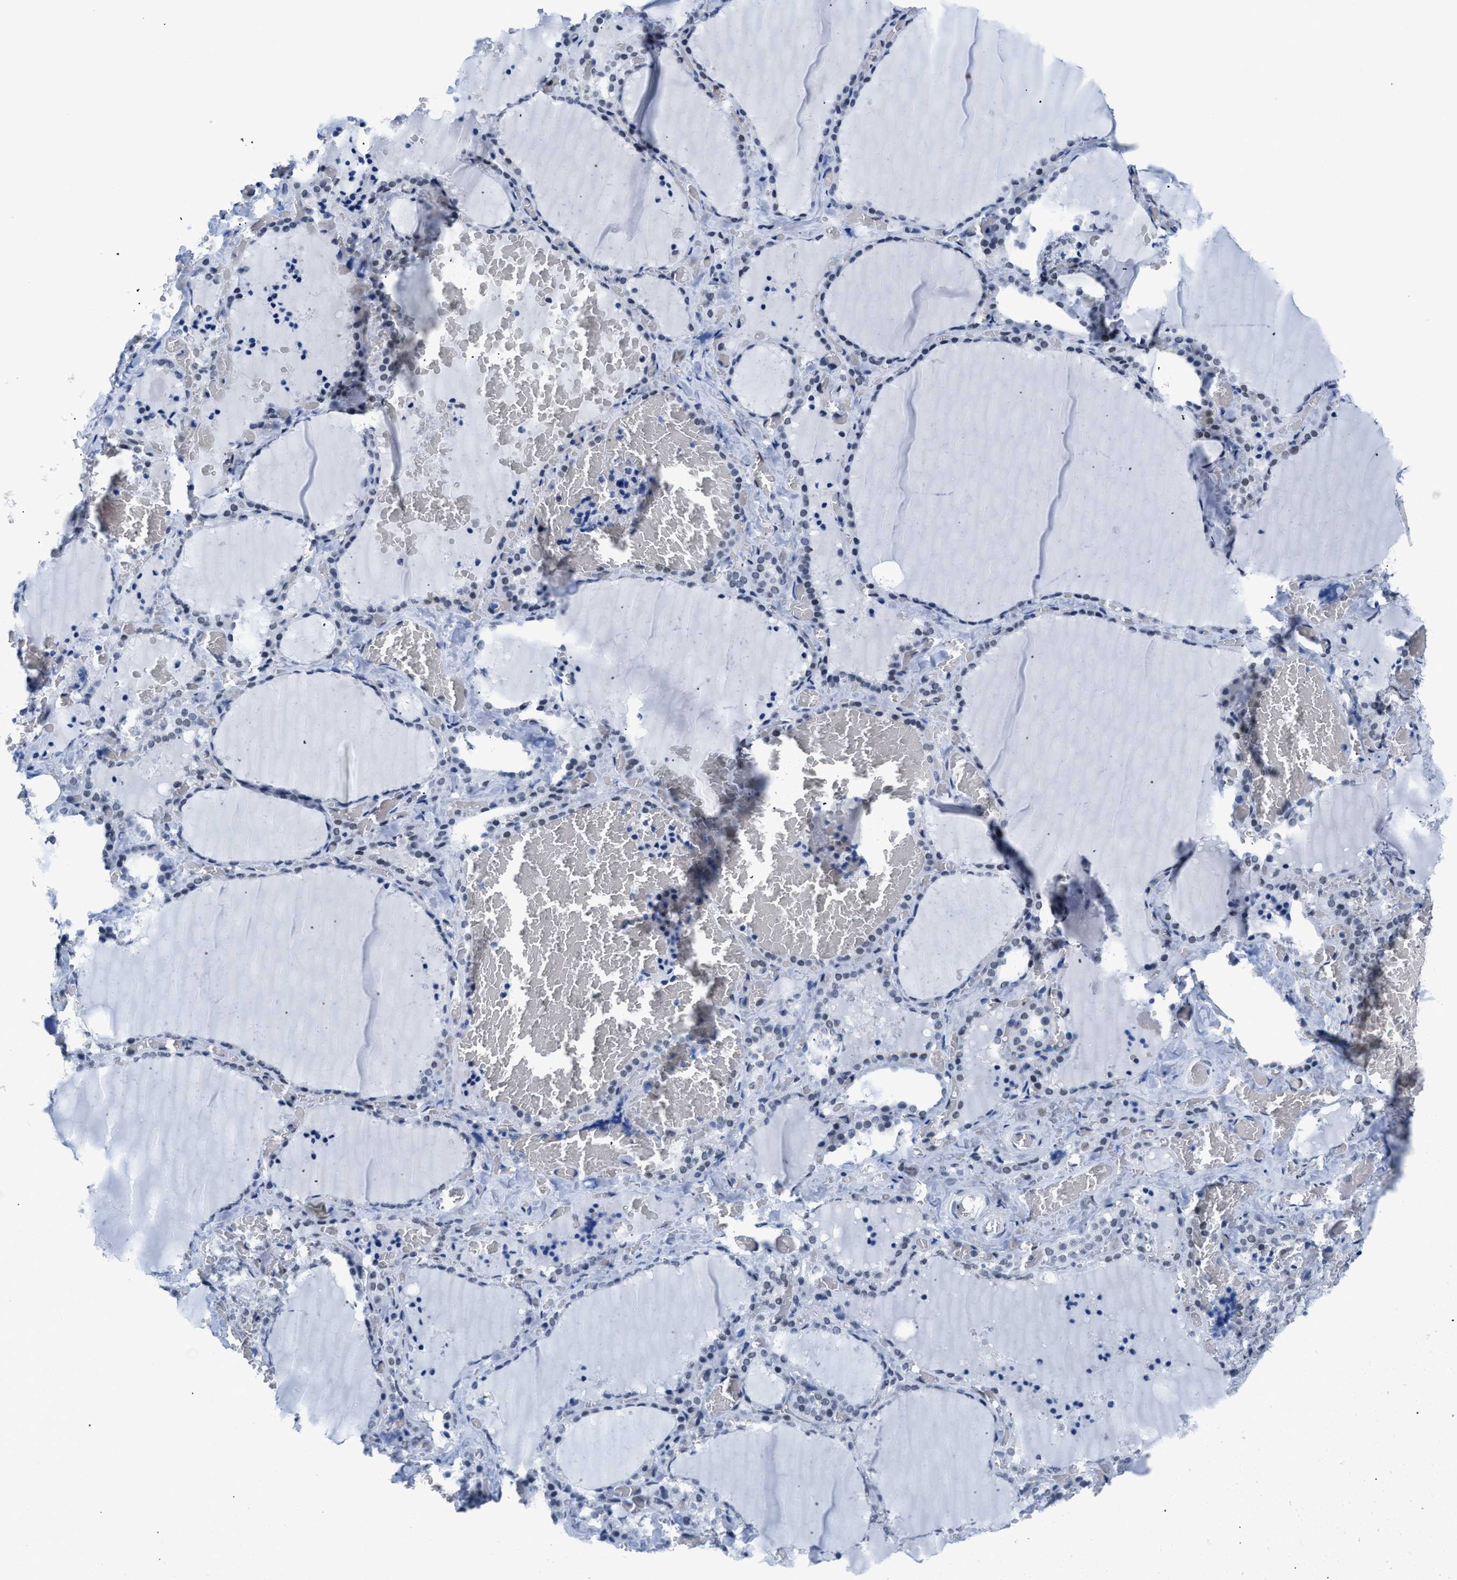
{"staining": {"intensity": "weak", "quantity": "<25%", "location": "nuclear"}, "tissue": "thyroid gland", "cell_type": "Glandular cells", "image_type": "normal", "snomed": [{"axis": "morphology", "description": "Normal tissue, NOS"}, {"axis": "topography", "description": "Thyroid gland"}], "caption": "Immunohistochemistry photomicrograph of normal thyroid gland: thyroid gland stained with DAB (3,3'-diaminobenzidine) exhibits no significant protein positivity in glandular cells.", "gene": "CTBP1", "patient": {"sex": "female", "age": 22}}